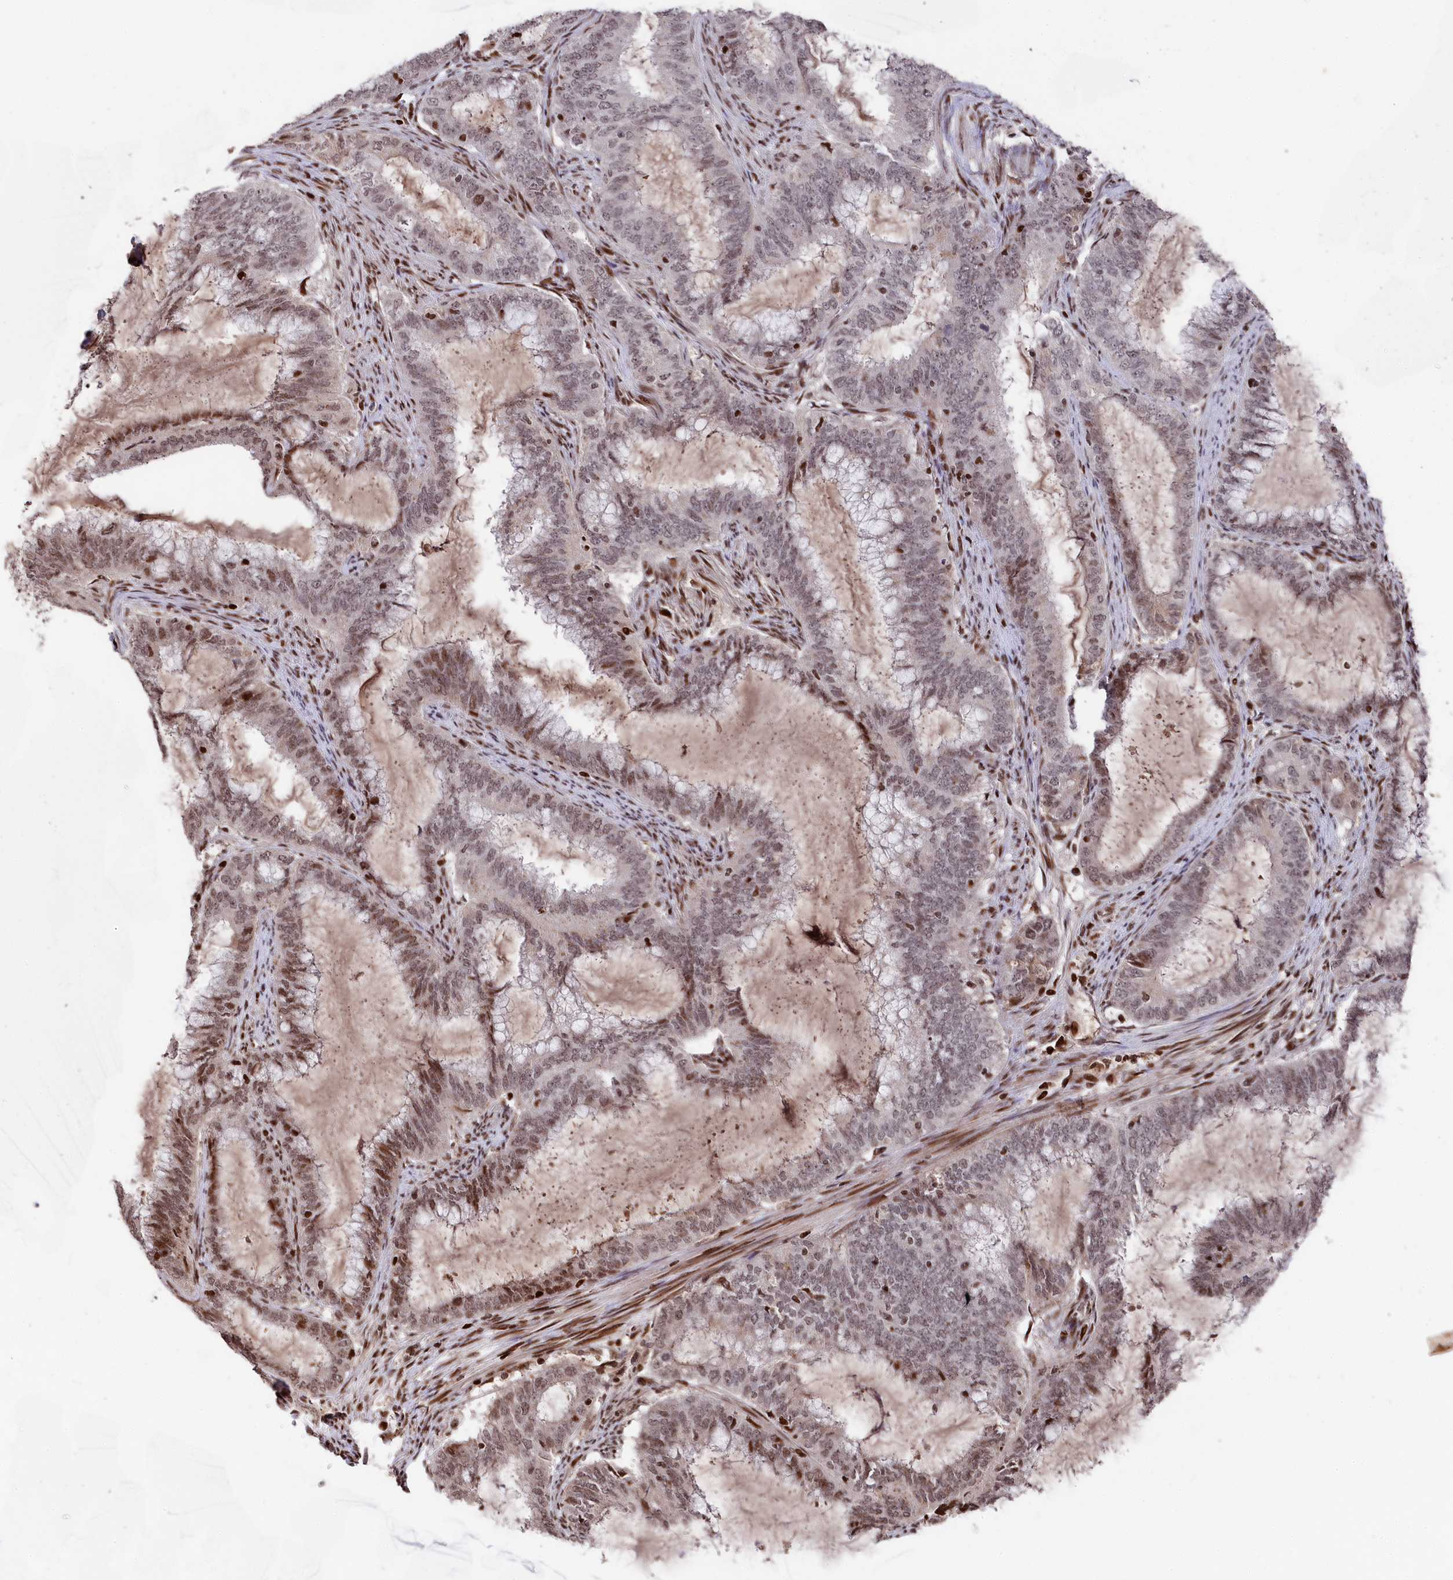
{"staining": {"intensity": "moderate", "quantity": "25%-75%", "location": "nuclear"}, "tissue": "endometrial cancer", "cell_type": "Tumor cells", "image_type": "cancer", "snomed": [{"axis": "morphology", "description": "Adenocarcinoma, NOS"}, {"axis": "topography", "description": "Endometrium"}], "caption": "A medium amount of moderate nuclear staining is present in about 25%-75% of tumor cells in adenocarcinoma (endometrial) tissue. The protein is shown in brown color, while the nuclei are stained blue.", "gene": "MCF2L2", "patient": {"sex": "female", "age": 51}}